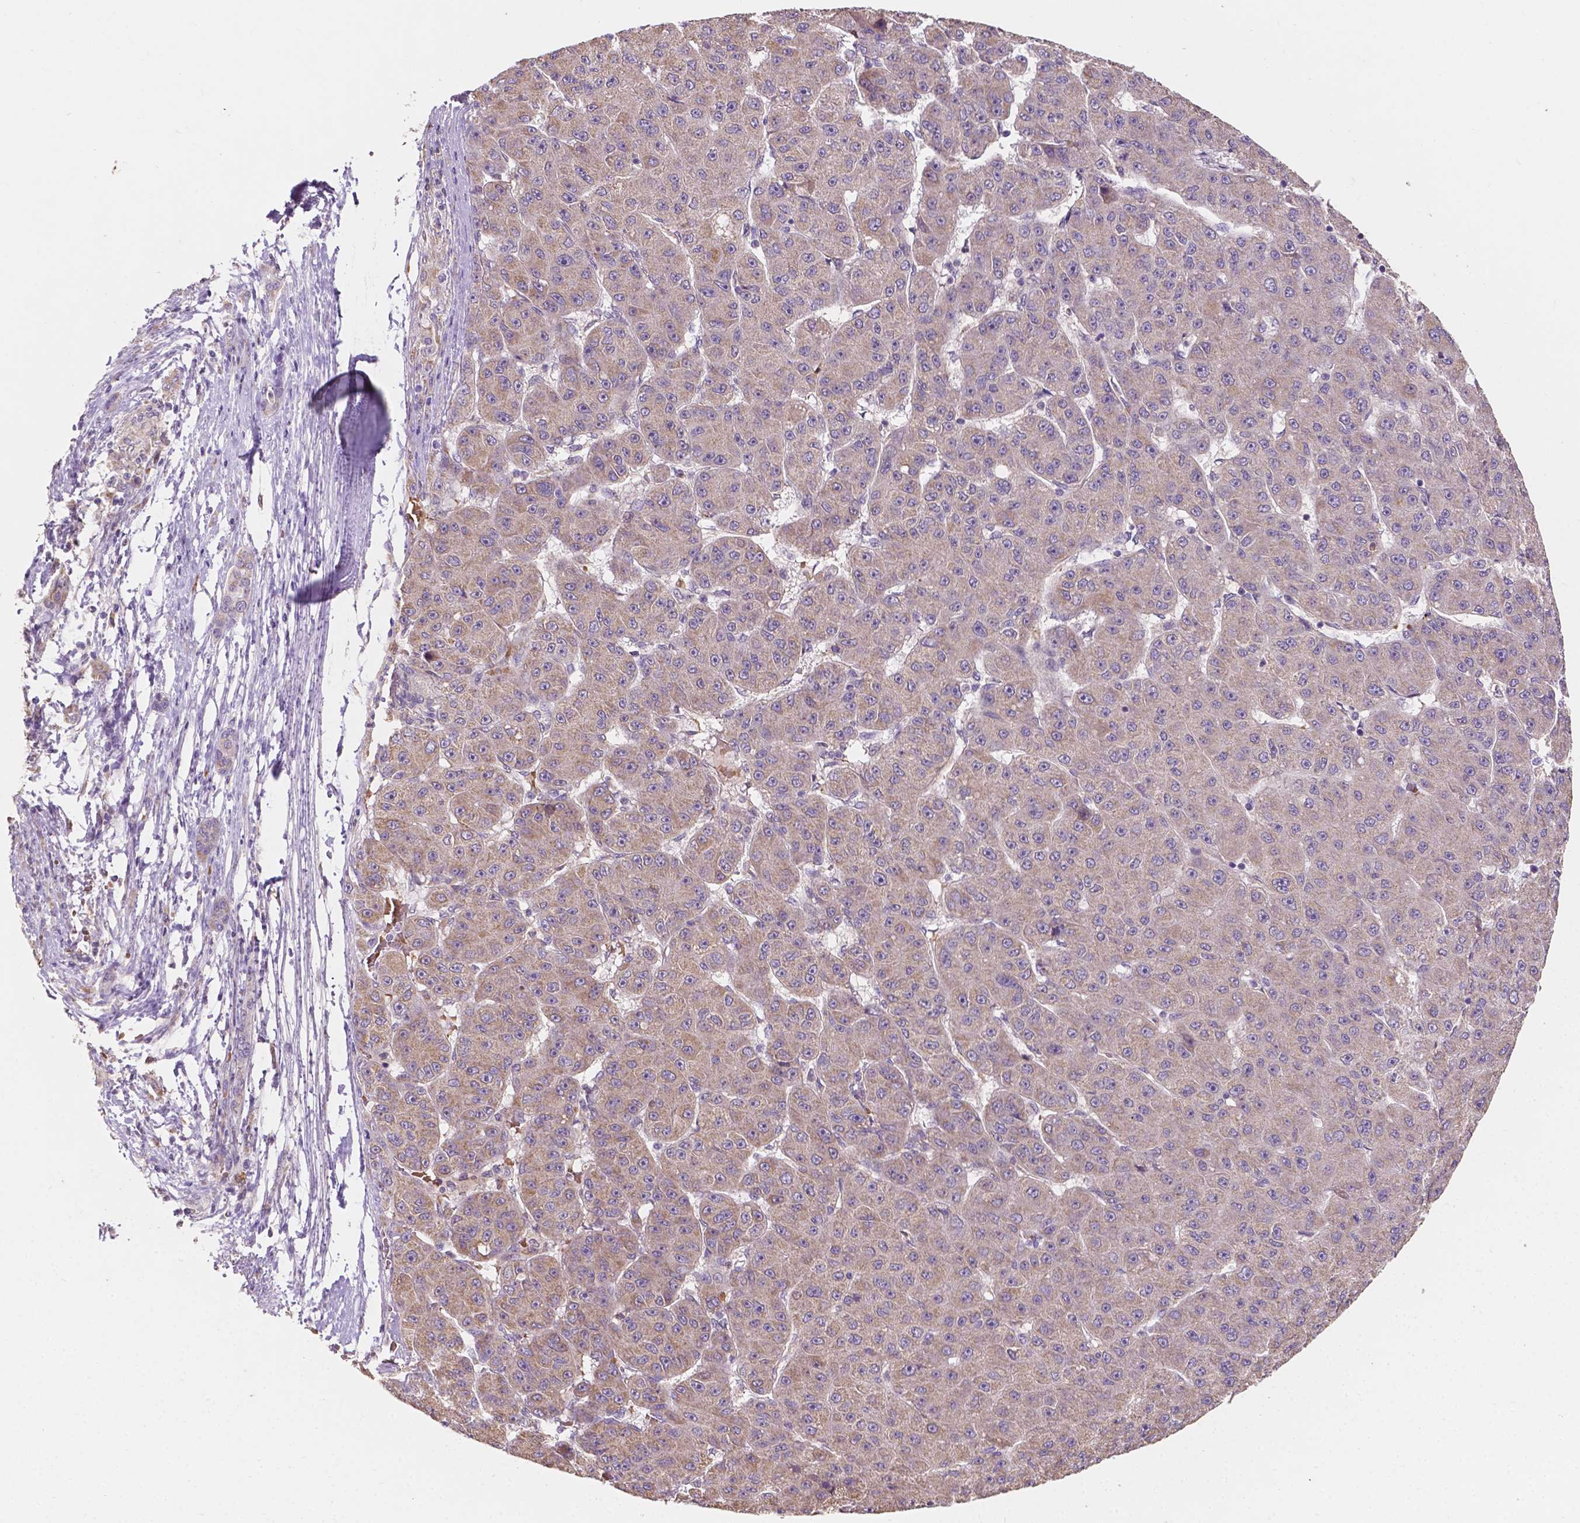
{"staining": {"intensity": "weak", "quantity": "<25%", "location": "cytoplasmic/membranous"}, "tissue": "liver cancer", "cell_type": "Tumor cells", "image_type": "cancer", "snomed": [{"axis": "morphology", "description": "Carcinoma, Hepatocellular, NOS"}, {"axis": "topography", "description": "Liver"}], "caption": "Immunohistochemical staining of human hepatocellular carcinoma (liver) shows no significant staining in tumor cells. Brightfield microscopy of immunohistochemistry stained with DAB (brown) and hematoxylin (blue), captured at high magnification.", "gene": "SLC22A4", "patient": {"sex": "male", "age": 67}}